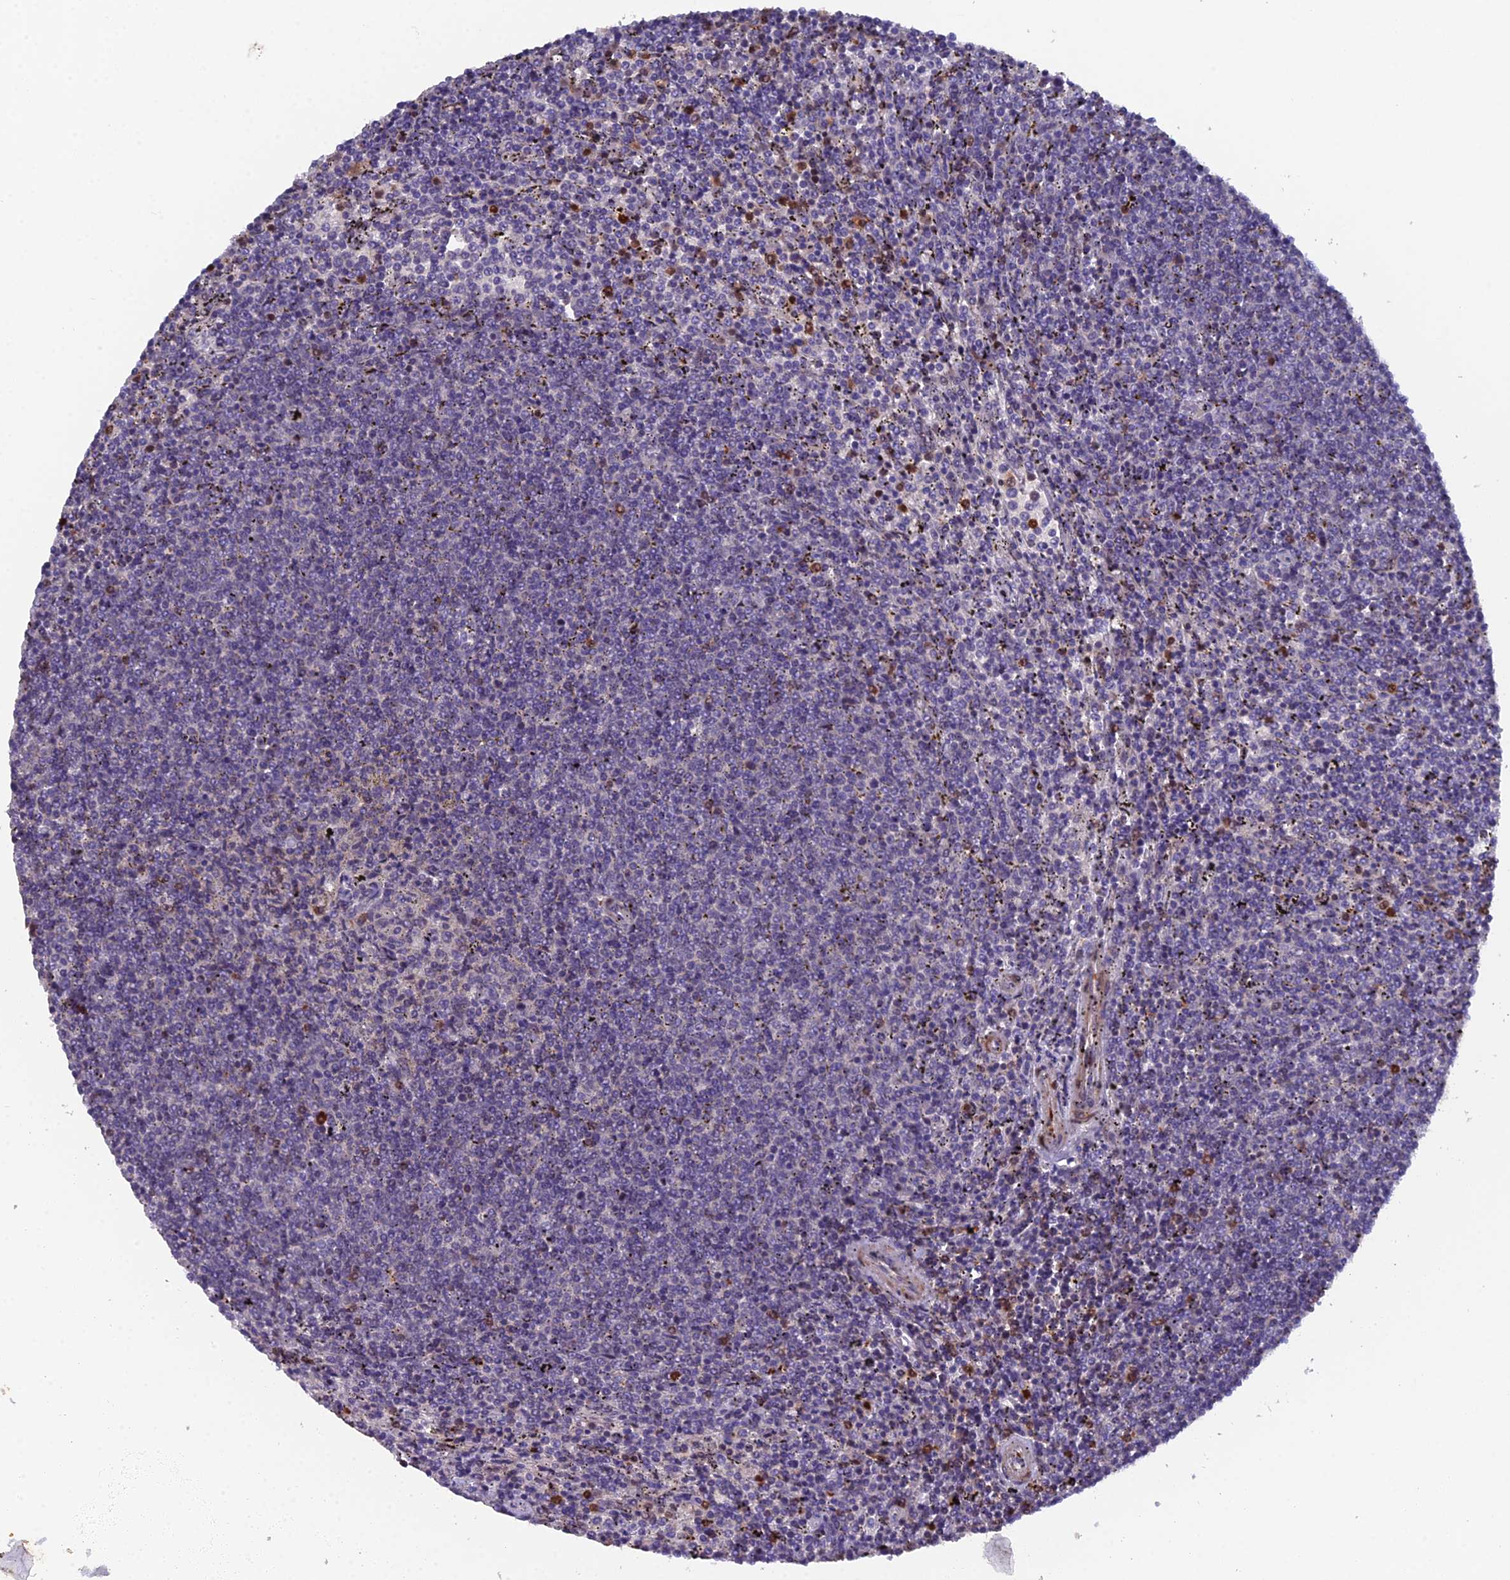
{"staining": {"intensity": "negative", "quantity": "none", "location": "none"}, "tissue": "lymphoma", "cell_type": "Tumor cells", "image_type": "cancer", "snomed": [{"axis": "morphology", "description": "Malignant lymphoma, non-Hodgkin's type, Low grade"}, {"axis": "topography", "description": "Spleen"}], "caption": "Immunohistochemistry histopathology image of human lymphoma stained for a protein (brown), which demonstrates no positivity in tumor cells.", "gene": "GALK2", "patient": {"sex": "female", "age": 50}}